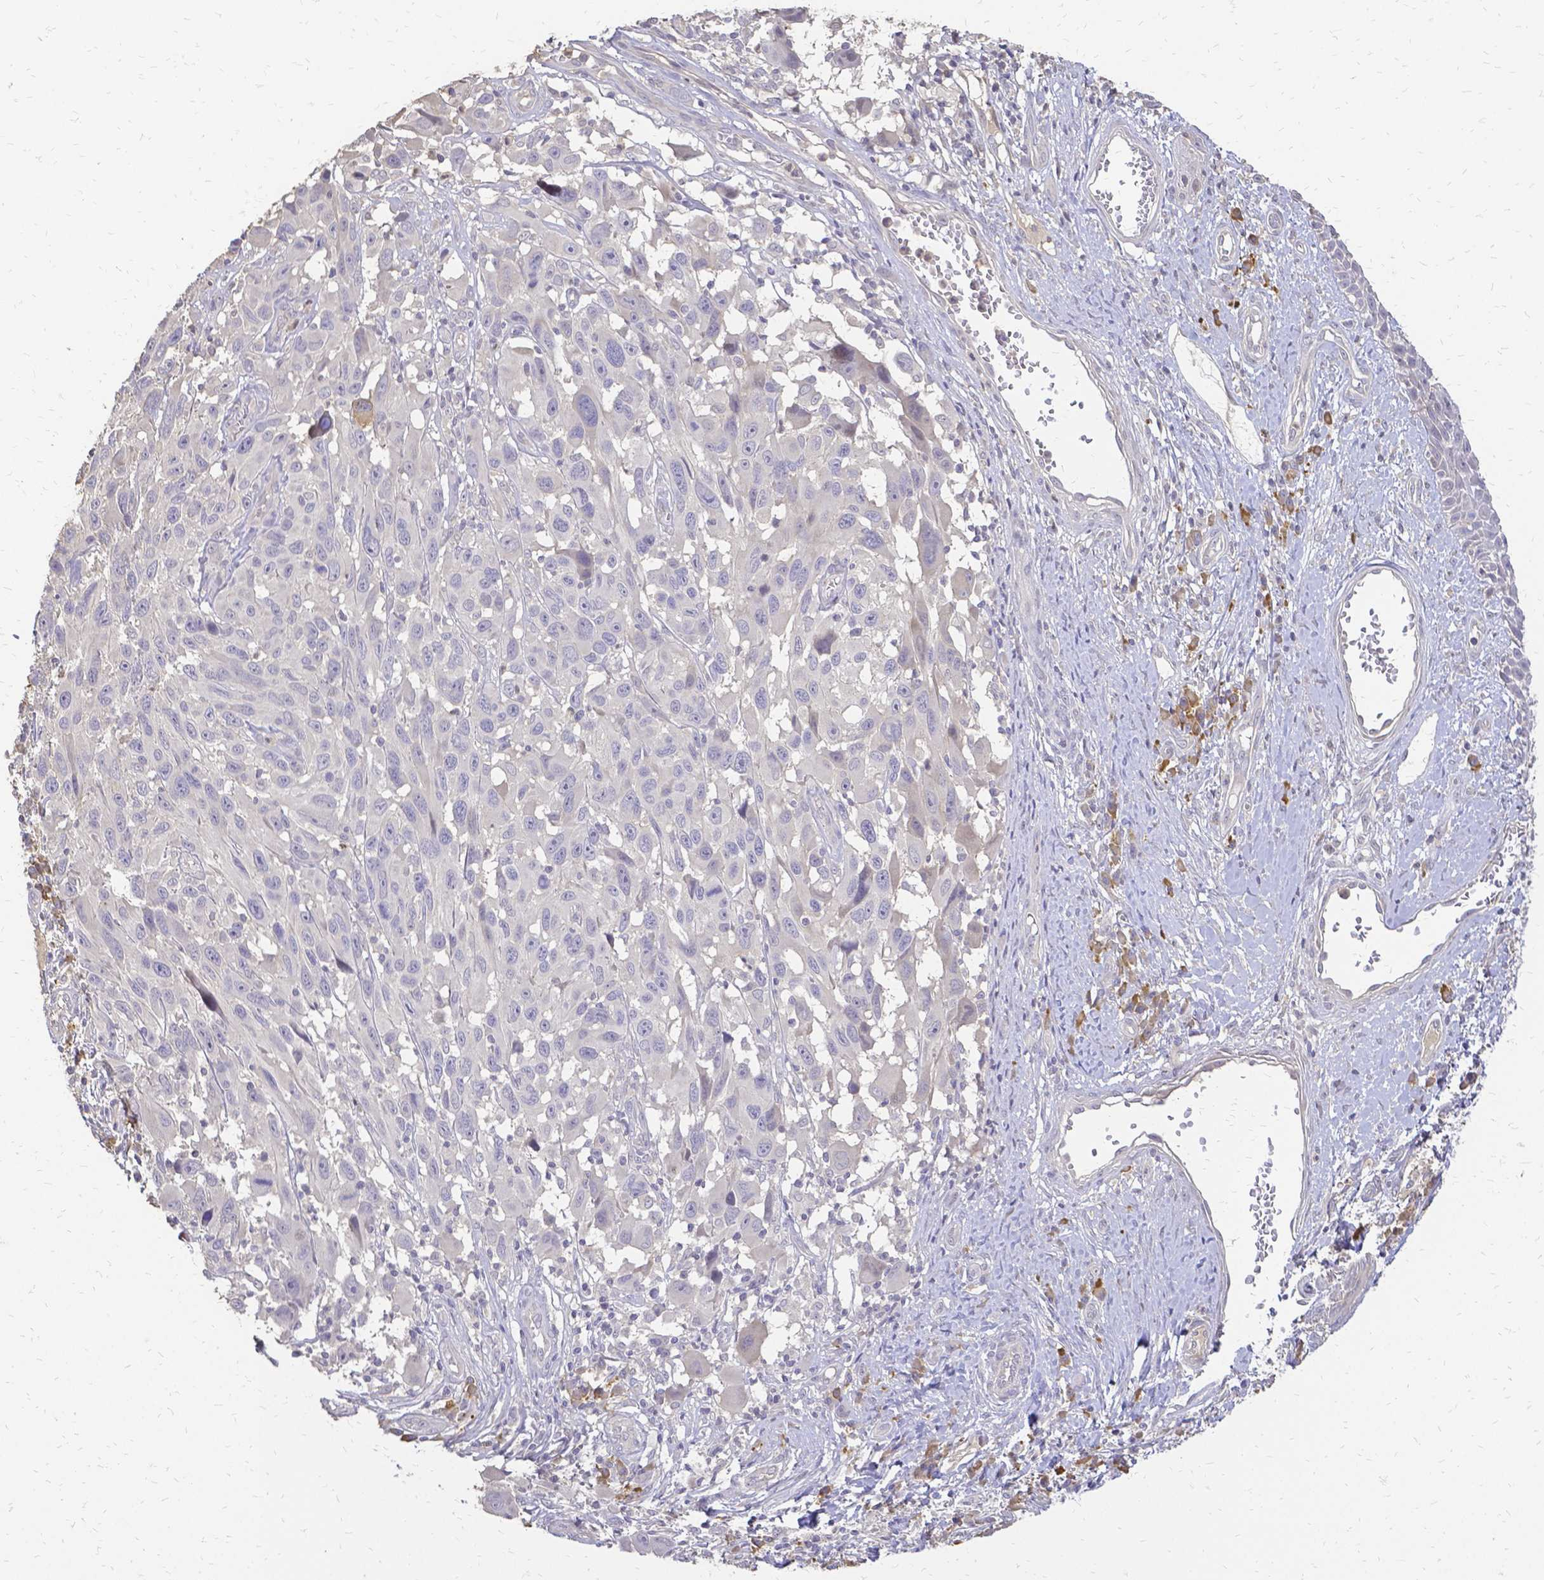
{"staining": {"intensity": "negative", "quantity": "none", "location": "none"}, "tissue": "melanoma", "cell_type": "Tumor cells", "image_type": "cancer", "snomed": [{"axis": "morphology", "description": "Malignant melanoma, NOS"}, {"axis": "topography", "description": "Skin"}], "caption": "The immunohistochemistry image has no significant expression in tumor cells of melanoma tissue. The staining was performed using DAB (3,3'-diaminobenzidine) to visualize the protein expression in brown, while the nuclei were stained in blue with hematoxylin (Magnification: 20x).", "gene": "CIB1", "patient": {"sex": "male", "age": 53}}